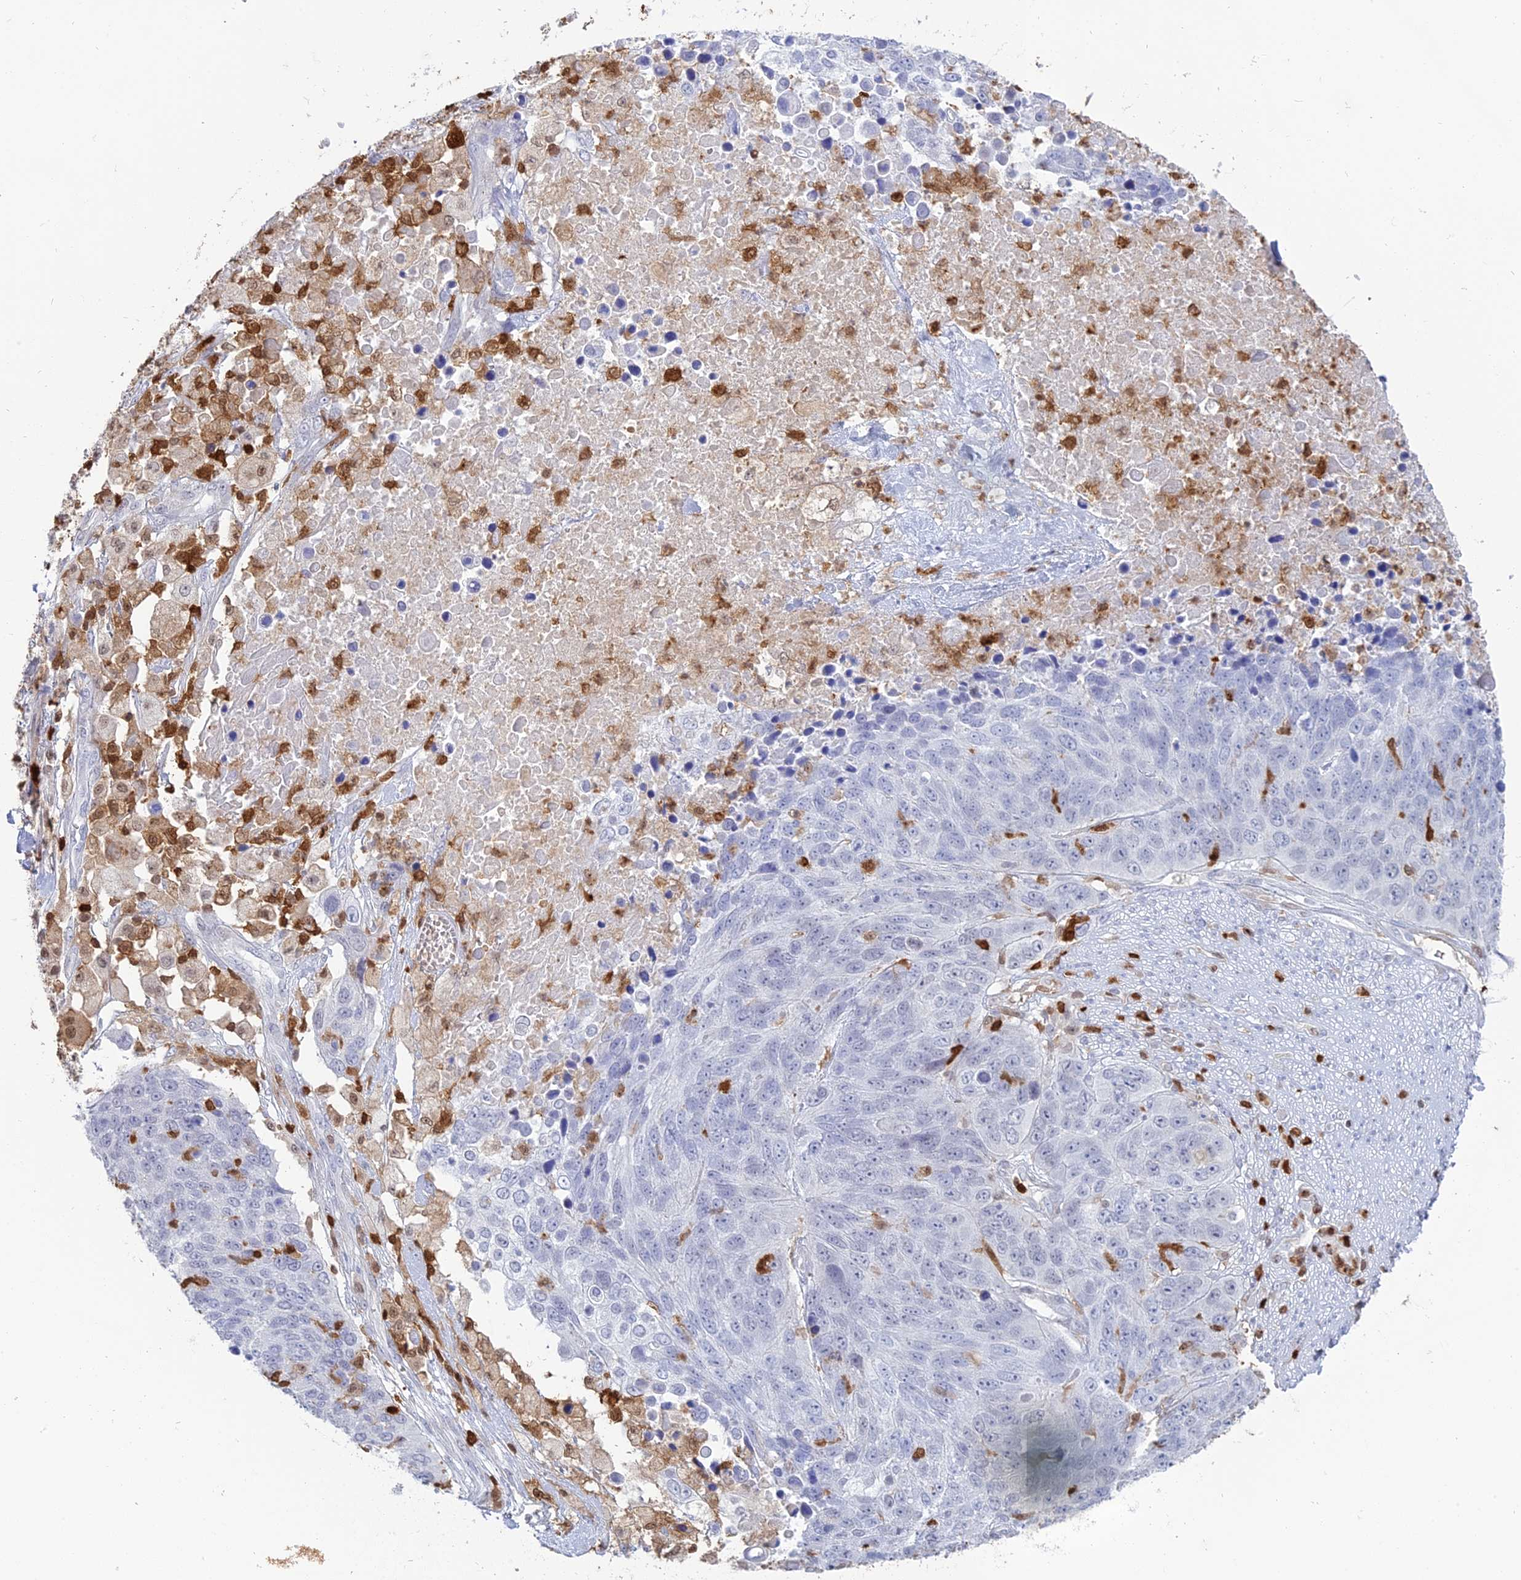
{"staining": {"intensity": "negative", "quantity": "none", "location": "none"}, "tissue": "lung cancer", "cell_type": "Tumor cells", "image_type": "cancer", "snomed": [{"axis": "morphology", "description": "Normal tissue, NOS"}, {"axis": "morphology", "description": "Squamous cell carcinoma, NOS"}, {"axis": "topography", "description": "Lymph node"}, {"axis": "topography", "description": "Lung"}], "caption": "Tumor cells show no significant positivity in lung cancer (squamous cell carcinoma).", "gene": "PGBD4", "patient": {"sex": "male", "age": 66}}